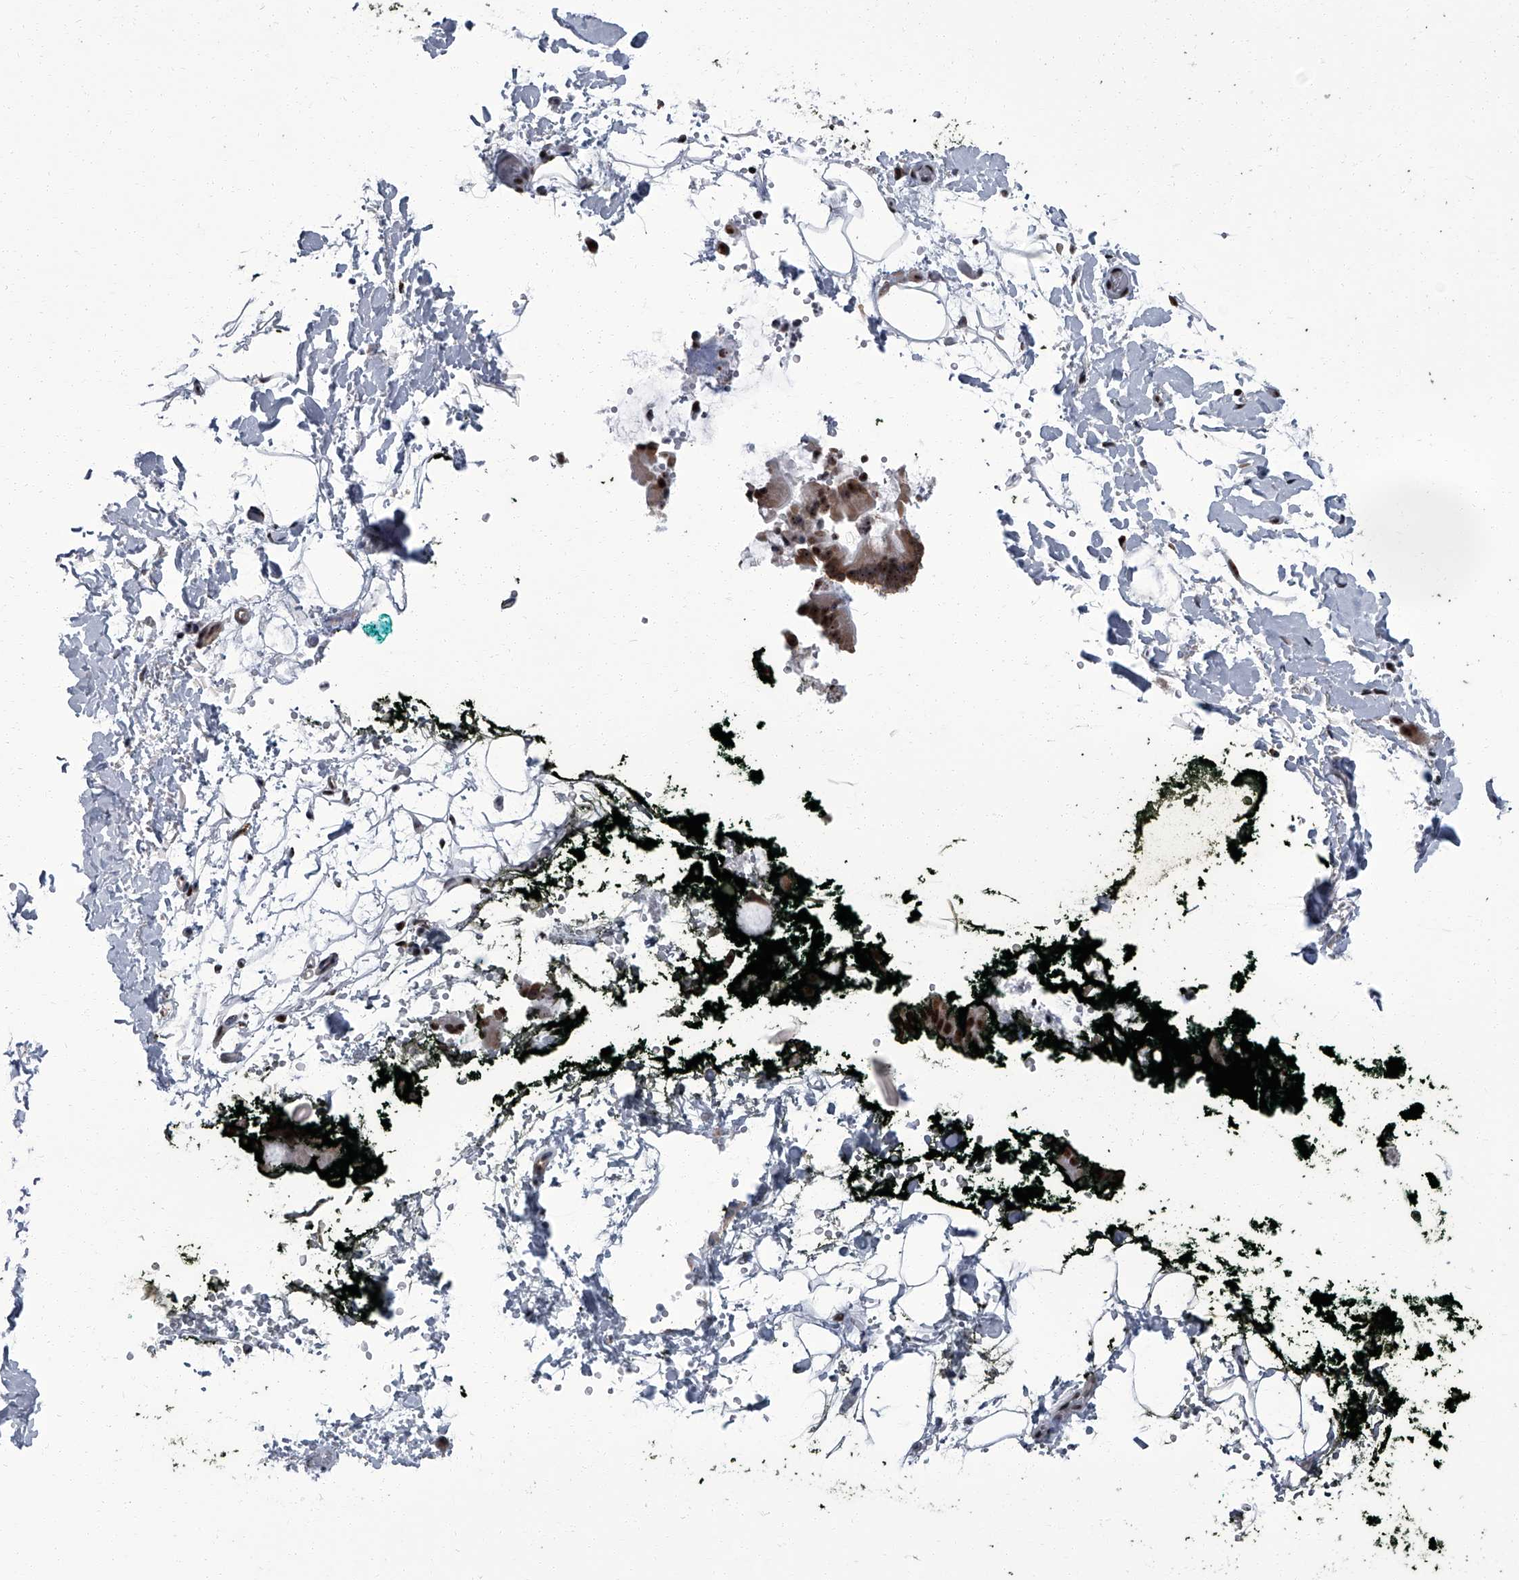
{"staining": {"intensity": "moderate", "quantity": "25%-75%", "location": "nuclear"}, "tissue": "adipose tissue", "cell_type": "Adipocytes", "image_type": "normal", "snomed": [{"axis": "morphology", "description": "Normal tissue, NOS"}, {"axis": "morphology", "description": "Adenocarcinoma, NOS"}, {"axis": "topography", "description": "Pancreas"}, {"axis": "topography", "description": "Peripheral nerve tissue"}], "caption": "DAB immunohistochemical staining of unremarkable human adipose tissue displays moderate nuclear protein expression in approximately 25%-75% of adipocytes. The protein is shown in brown color, while the nuclei are stained blue.", "gene": "ZNF518B", "patient": {"sex": "male", "age": 59}}